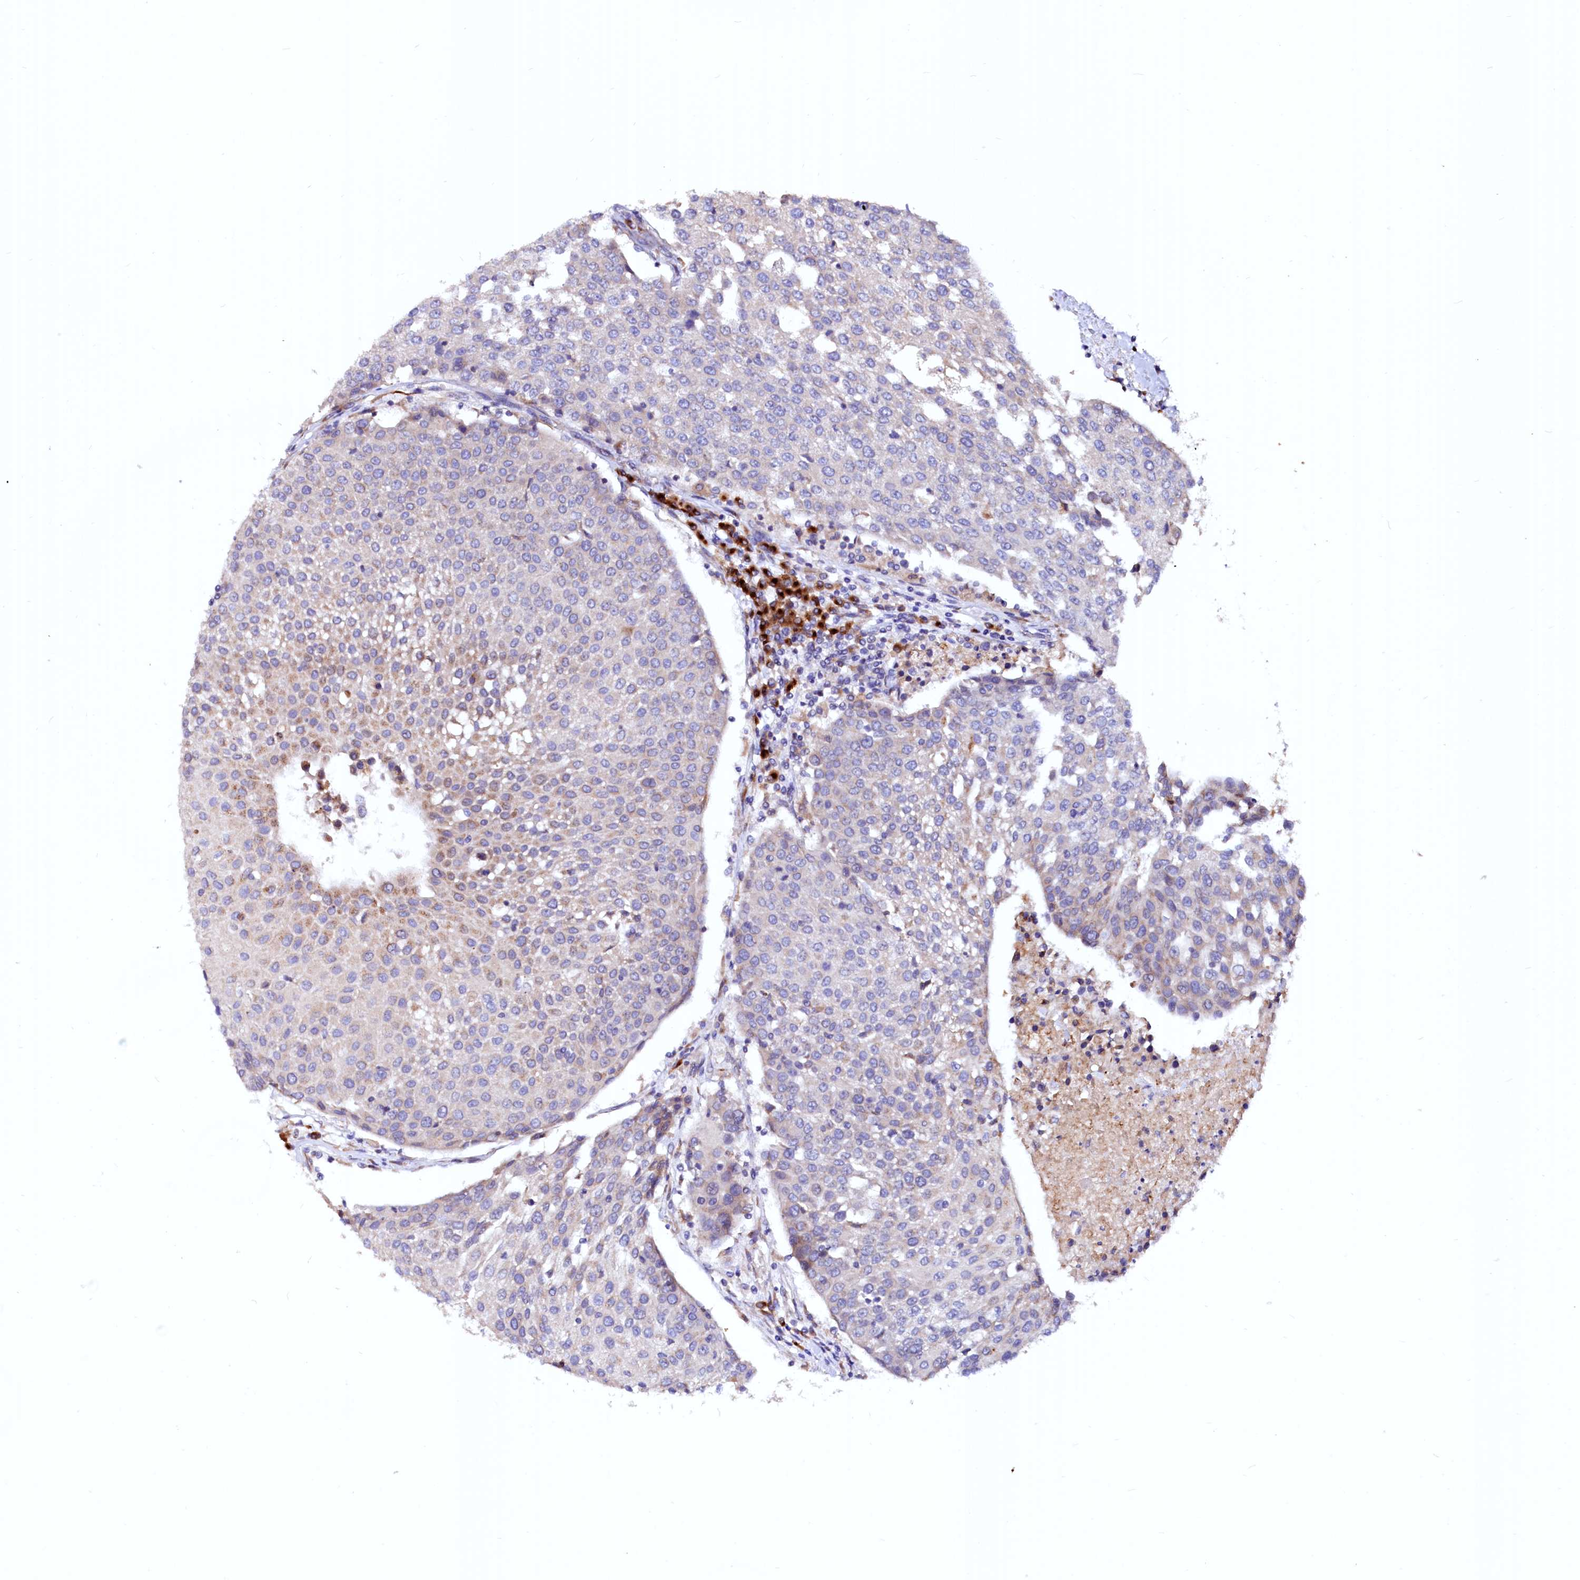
{"staining": {"intensity": "moderate", "quantity": "<25%", "location": "cytoplasmic/membranous"}, "tissue": "urothelial cancer", "cell_type": "Tumor cells", "image_type": "cancer", "snomed": [{"axis": "morphology", "description": "Urothelial carcinoma, High grade"}, {"axis": "topography", "description": "Urinary bladder"}], "caption": "Urothelial cancer tissue reveals moderate cytoplasmic/membranous expression in about <25% of tumor cells, visualized by immunohistochemistry.", "gene": "LMAN1", "patient": {"sex": "female", "age": 85}}